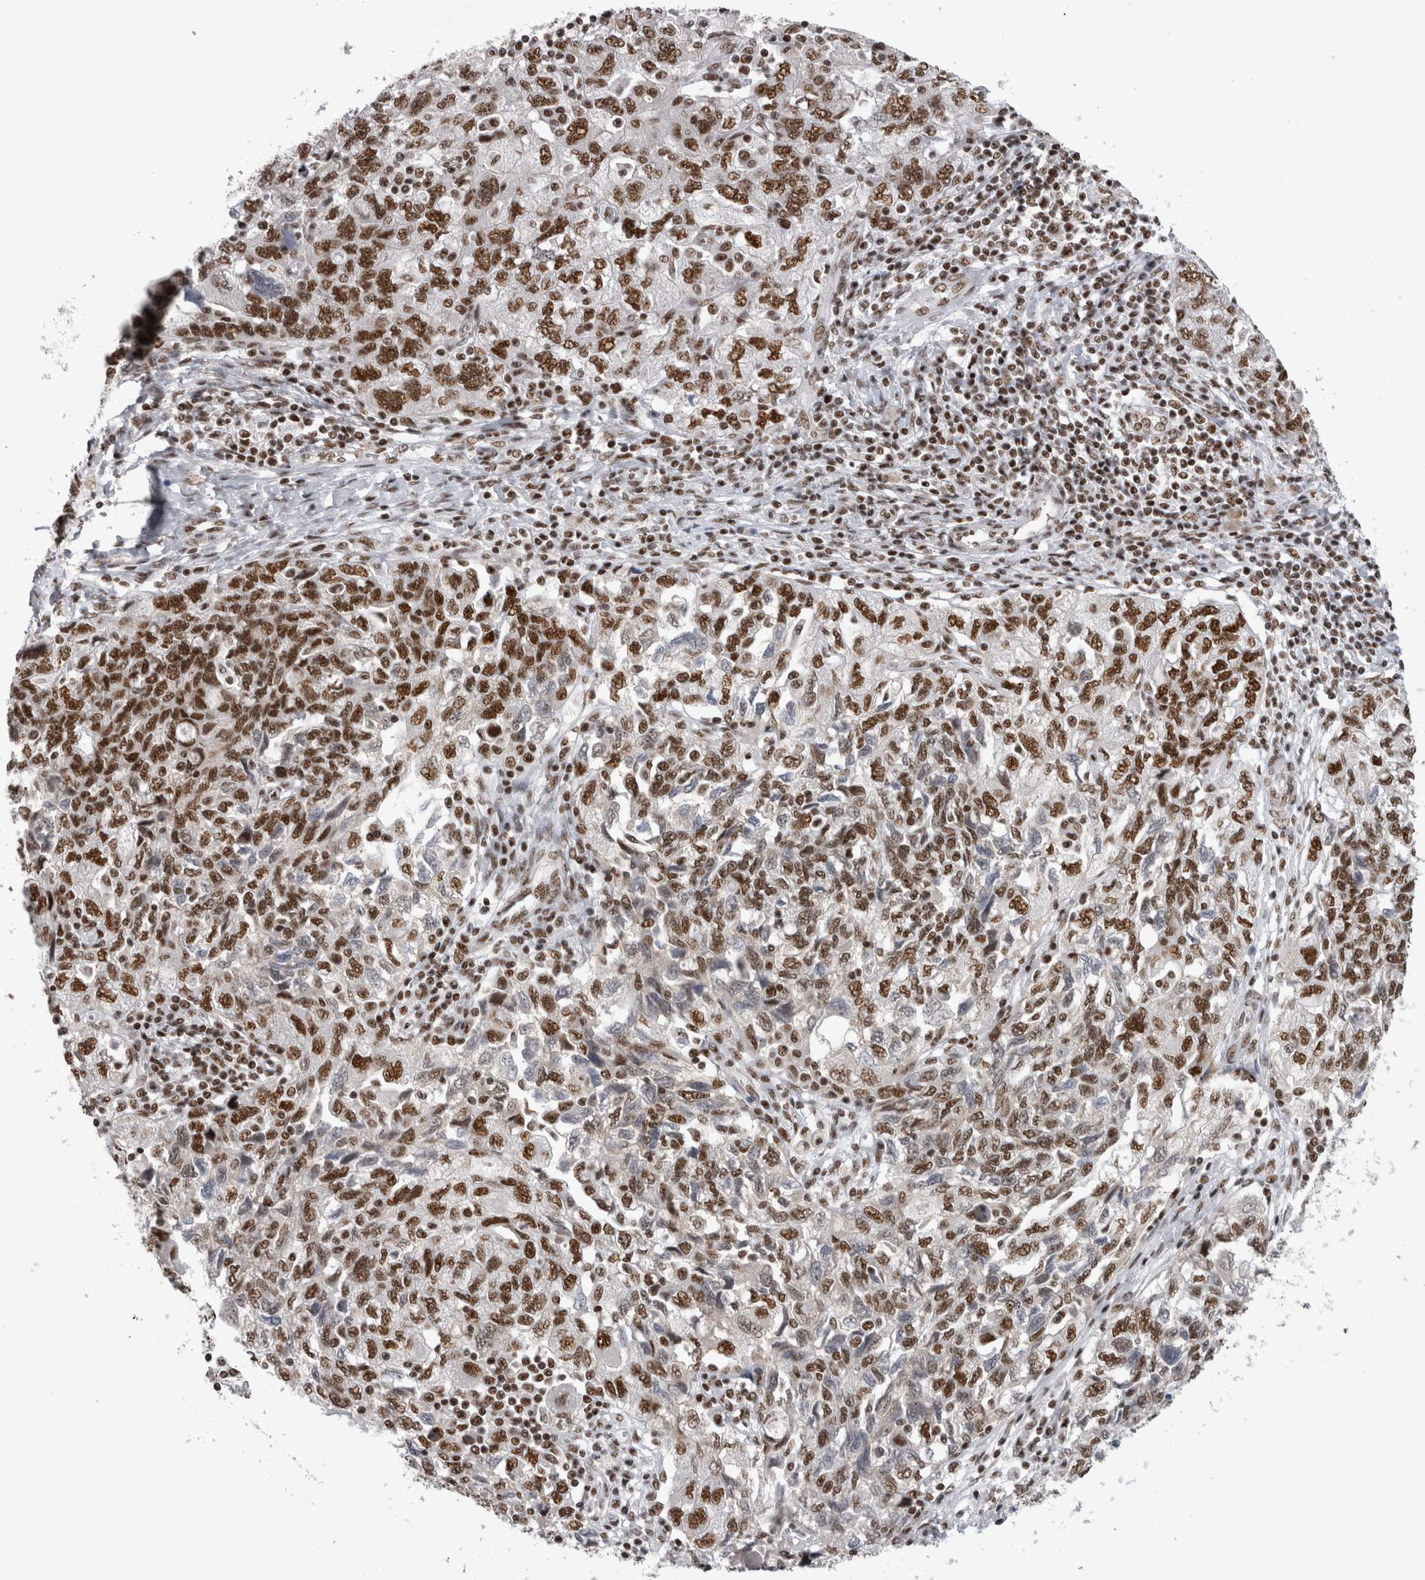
{"staining": {"intensity": "strong", "quantity": ">75%", "location": "nuclear"}, "tissue": "ovarian cancer", "cell_type": "Tumor cells", "image_type": "cancer", "snomed": [{"axis": "morphology", "description": "Carcinoma, NOS"}, {"axis": "morphology", "description": "Cystadenocarcinoma, serous, NOS"}, {"axis": "topography", "description": "Ovary"}], "caption": "Immunohistochemical staining of serous cystadenocarcinoma (ovarian) exhibits high levels of strong nuclear protein expression in approximately >75% of tumor cells.", "gene": "CDK11A", "patient": {"sex": "female", "age": 69}}